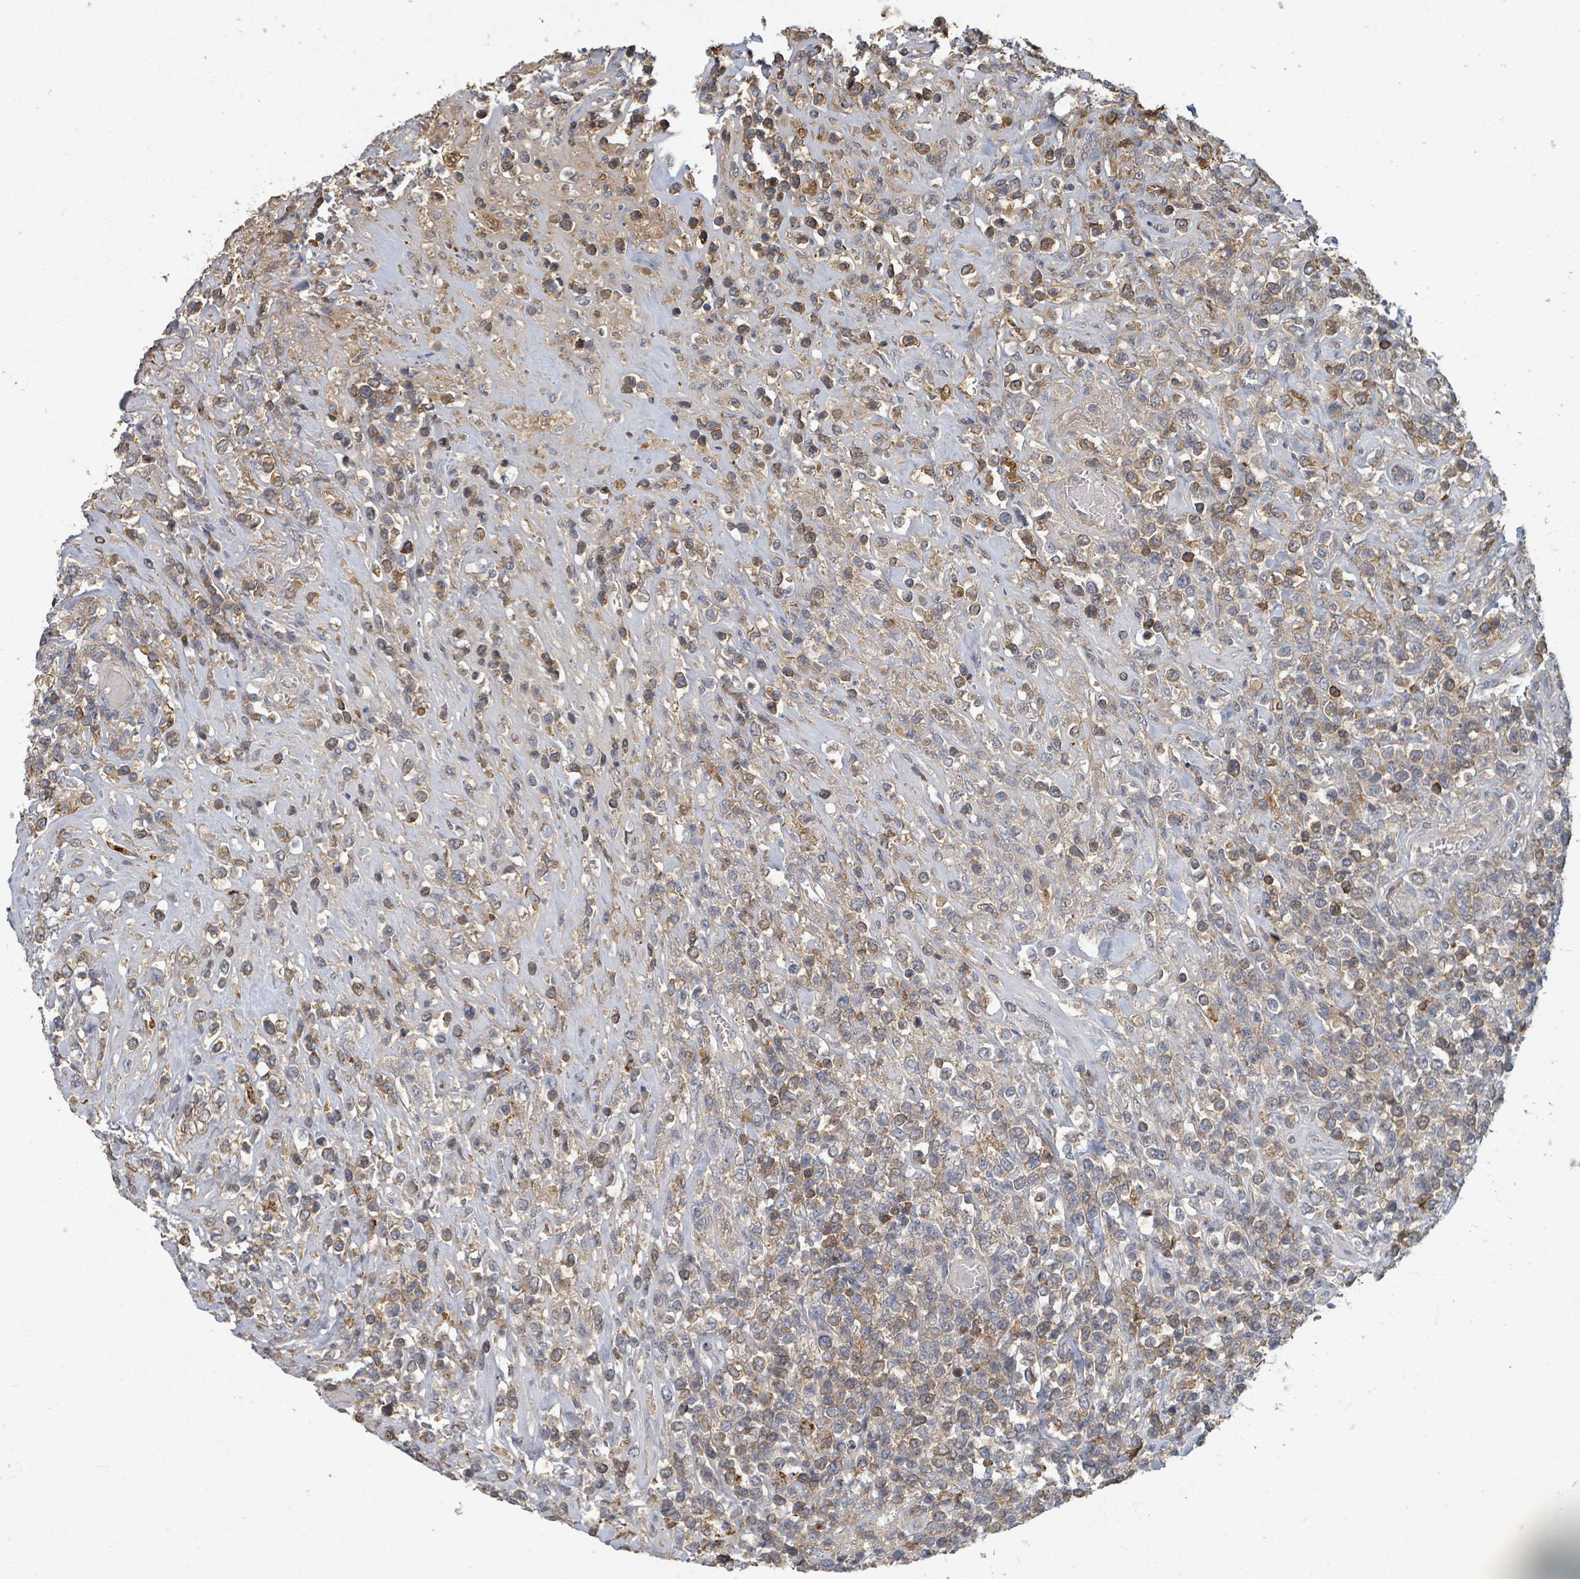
{"staining": {"intensity": "weak", "quantity": "25%-75%", "location": "cytoplasmic/membranous"}, "tissue": "lymphoma", "cell_type": "Tumor cells", "image_type": "cancer", "snomed": [{"axis": "morphology", "description": "Malignant lymphoma, non-Hodgkin's type, High grade"}, {"axis": "topography", "description": "Soft tissue"}], "caption": "Human malignant lymphoma, non-Hodgkin's type (high-grade) stained with a protein marker shows weak staining in tumor cells.", "gene": "GABBR1", "patient": {"sex": "female", "age": 56}}